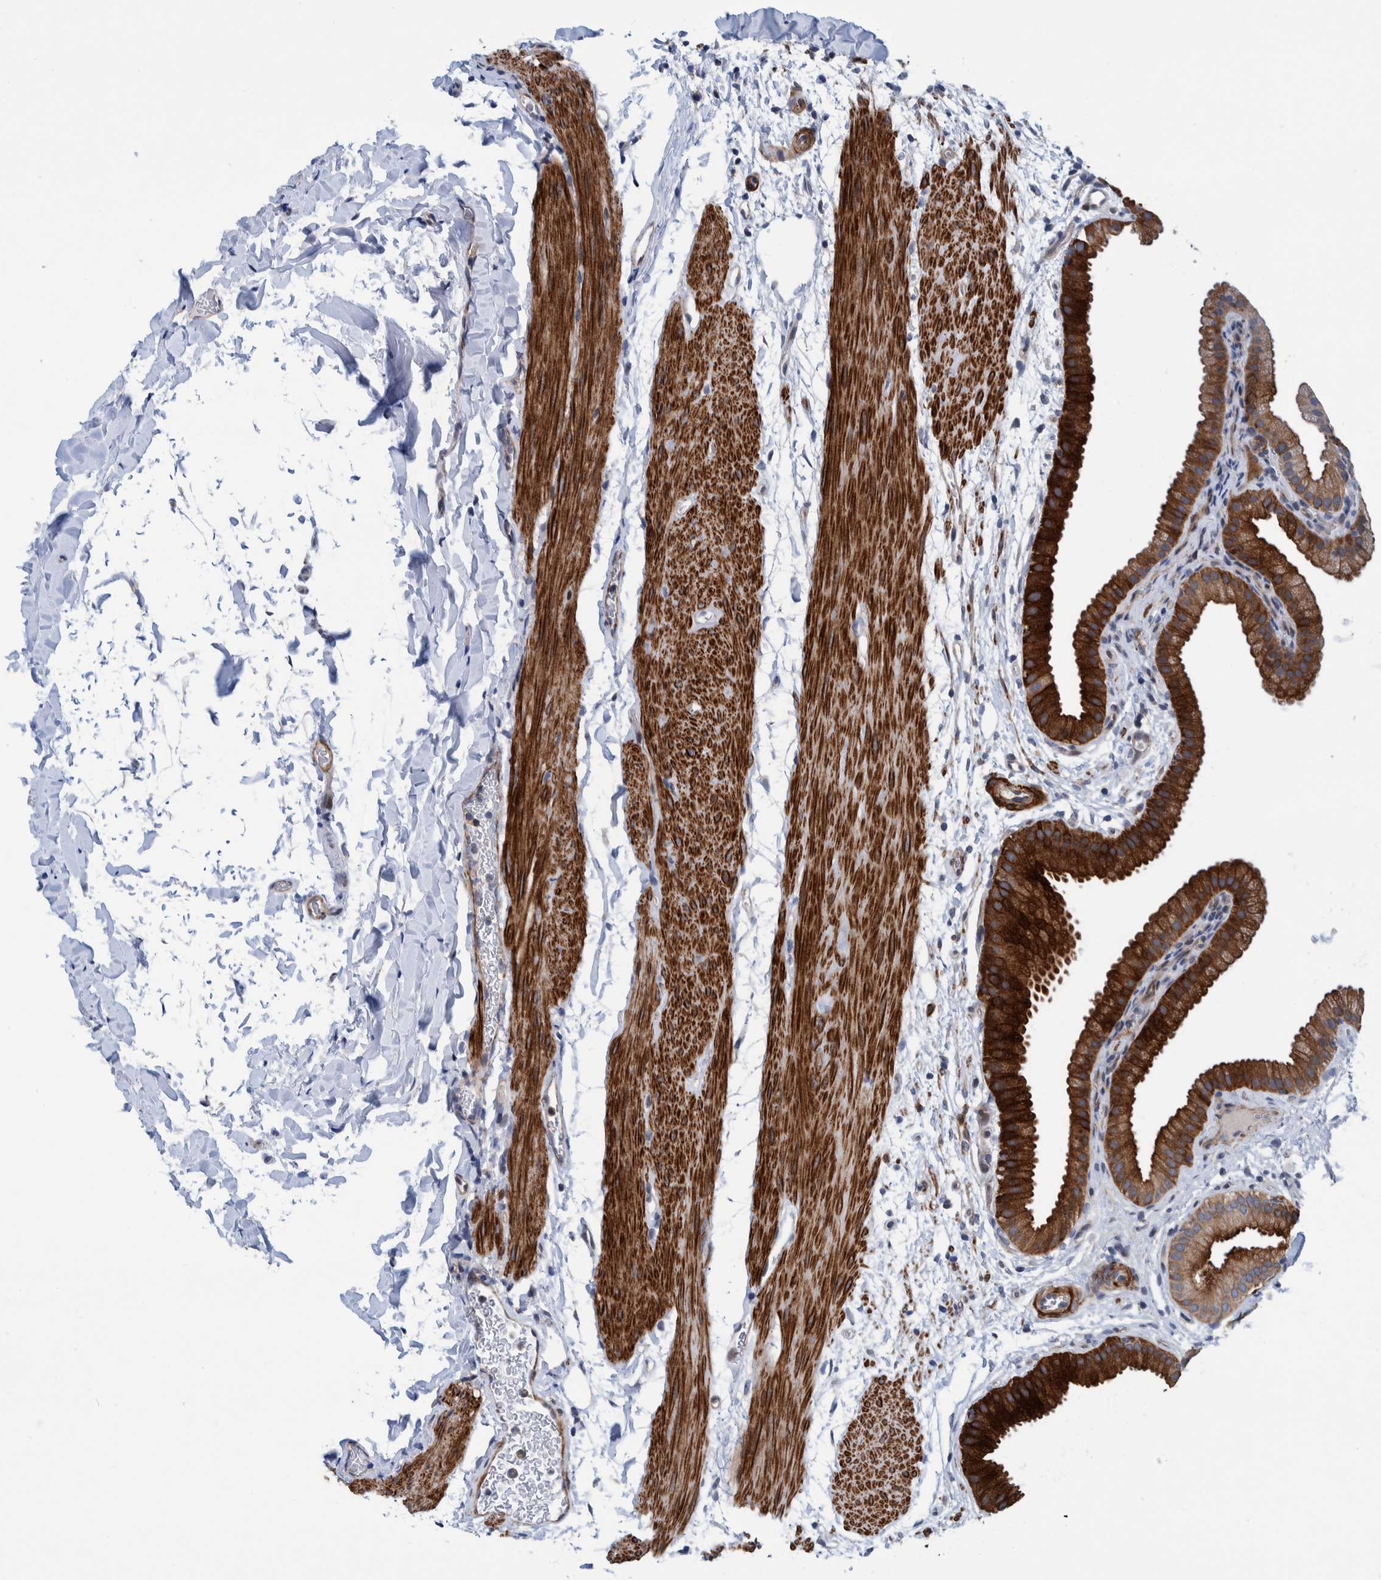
{"staining": {"intensity": "strong", "quantity": ">75%", "location": "cytoplasmic/membranous"}, "tissue": "gallbladder", "cell_type": "Glandular cells", "image_type": "normal", "snomed": [{"axis": "morphology", "description": "Normal tissue, NOS"}, {"axis": "topography", "description": "Gallbladder"}], "caption": "Benign gallbladder displays strong cytoplasmic/membranous positivity in about >75% of glandular cells, visualized by immunohistochemistry.", "gene": "MKS1", "patient": {"sex": "female", "age": 64}}